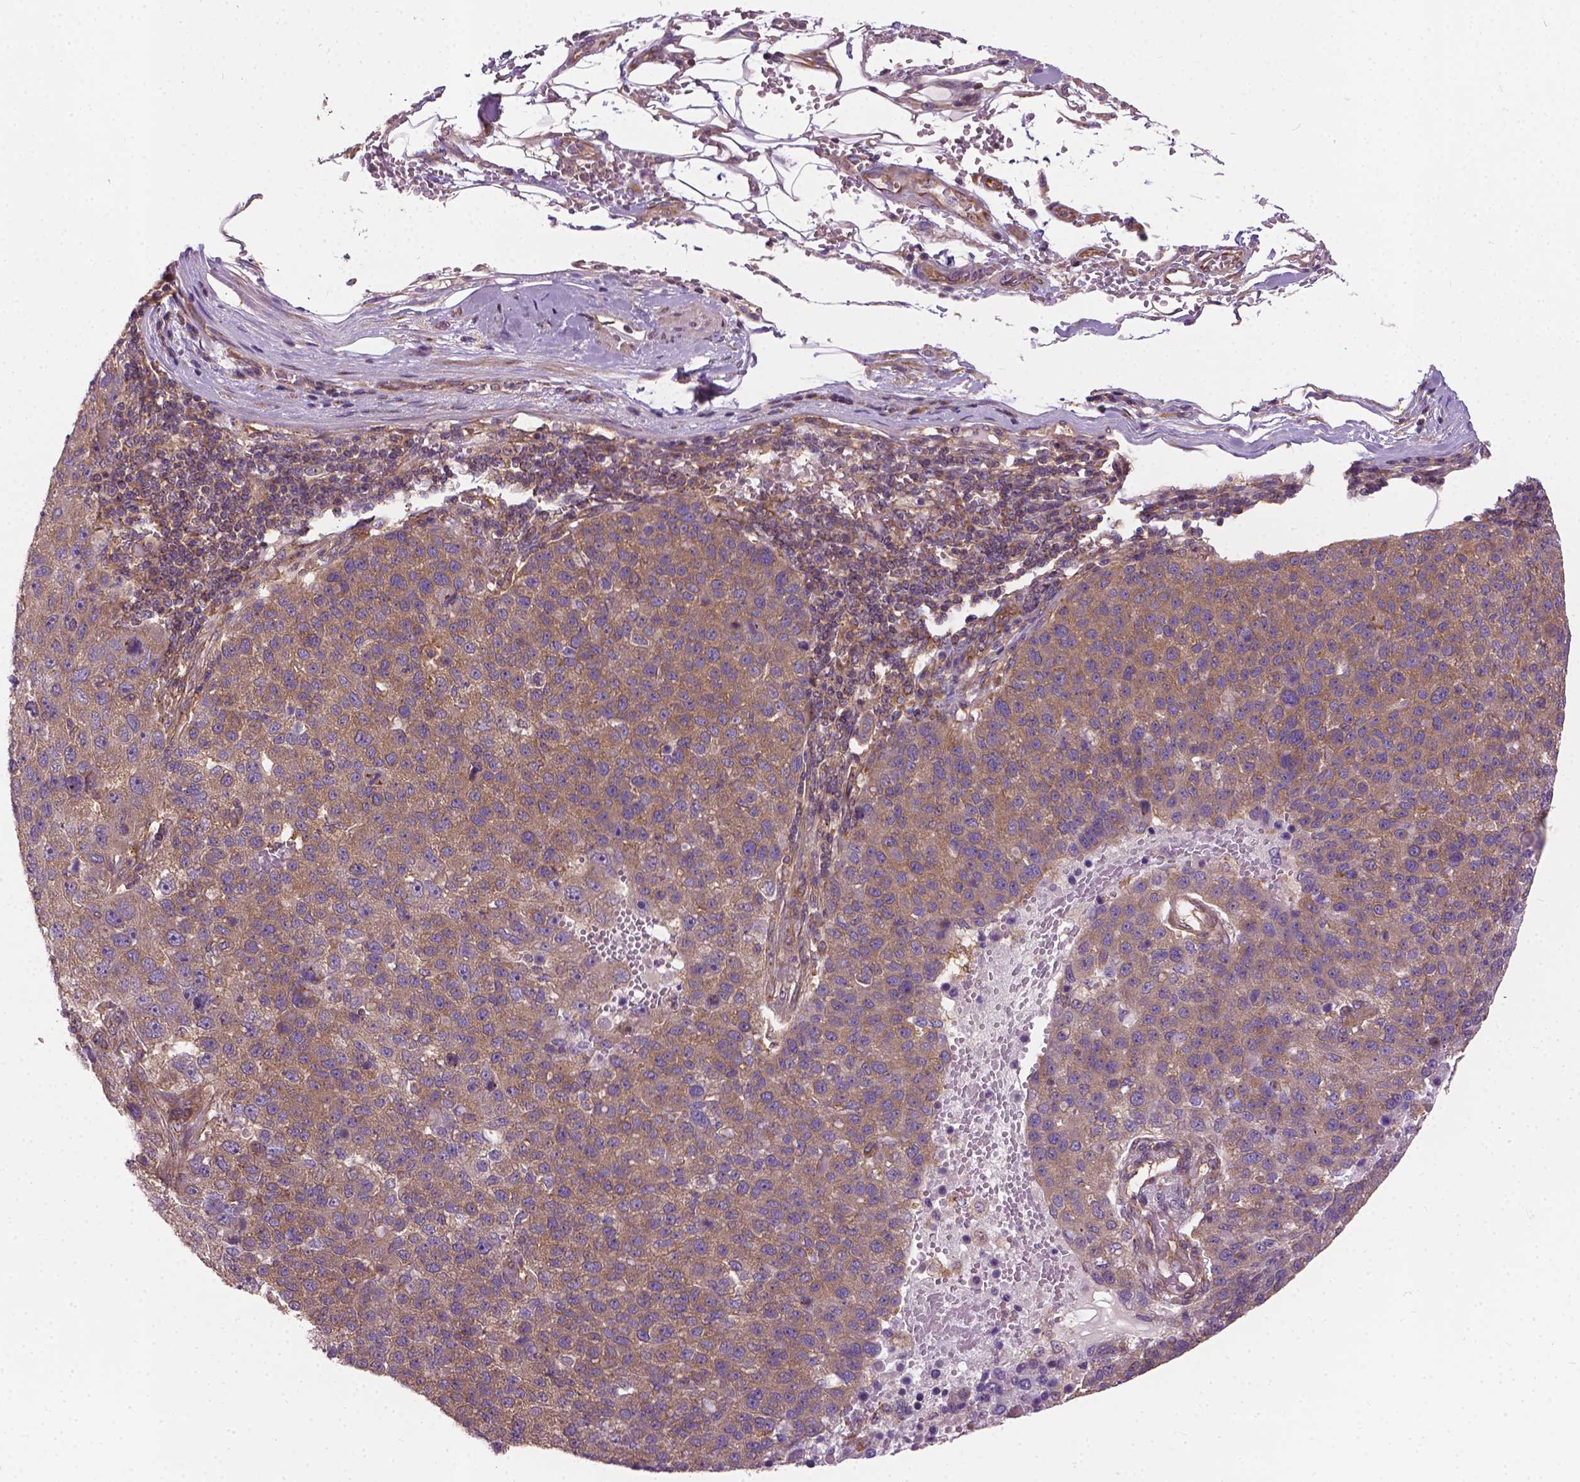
{"staining": {"intensity": "moderate", "quantity": ">75%", "location": "cytoplasmic/membranous"}, "tissue": "pancreatic cancer", "cell_type": "Tumor cells", "image_type": "cancer", "snomed": [{"axis": "morphology", "description": "Adenocarcinoma, NOS"}, {"axis": "topography", "description": "Pancreas"}], "caption": "Pancreatic cancer (adenocarcinoma) tissue reveals moderate cytoplasmic/membranous expression in approximately >75% of tumor cells", "gene": "MZT1", "patient": {"sex": "female", "age": 61}}